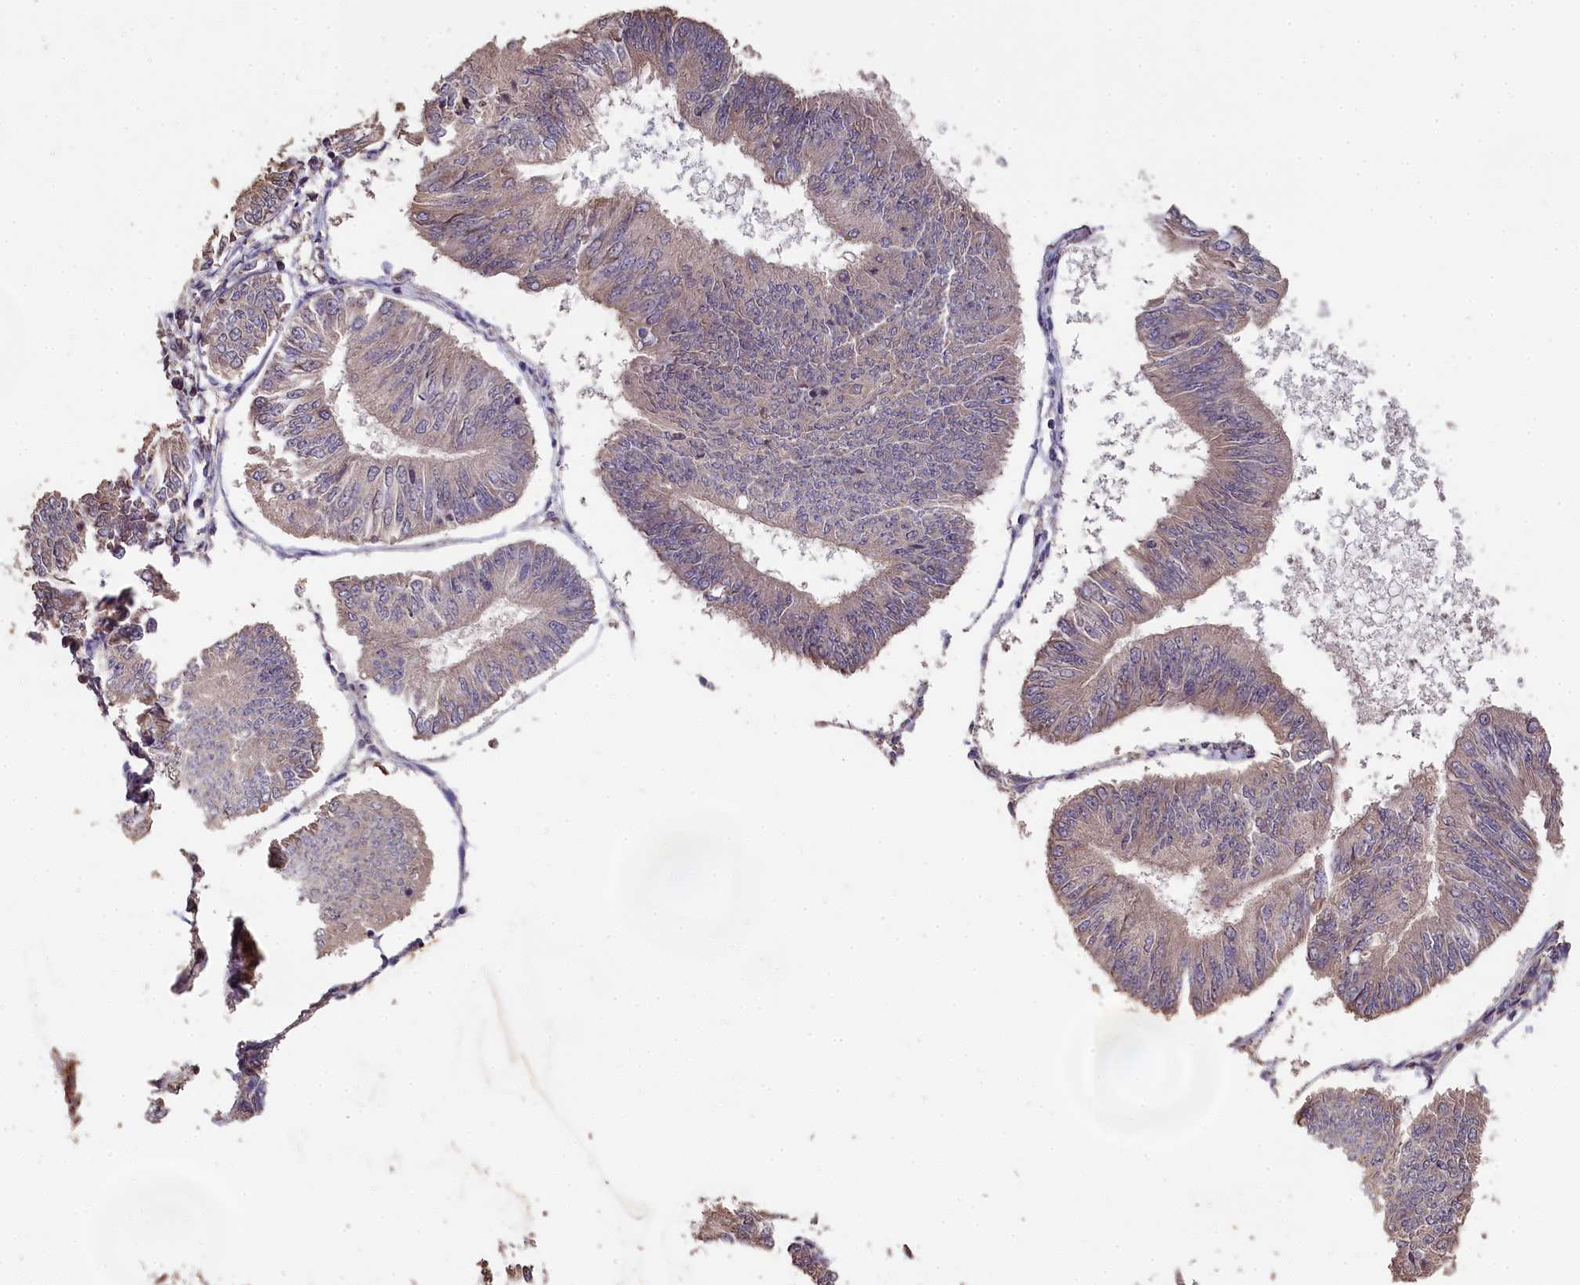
{"staining": {"intensity": "weak", "quantity": "<25%", "location": "cytoplasmic/membranous"}, "tissue": "endometrial cancer", "cell_type": "Tumor cells", "image_type": "cancer", "snomed": [{"axis": "morphology", "description": "Adenocarcinoma, NOS"}, {"axis": "topography", "description": "Endometrium"}], "caption": "IHC of human endometrial cancer demonstrates no positivity in tumor cells.", "gene": "CHD9", "patient": {"sex": "female", "age": 58}}